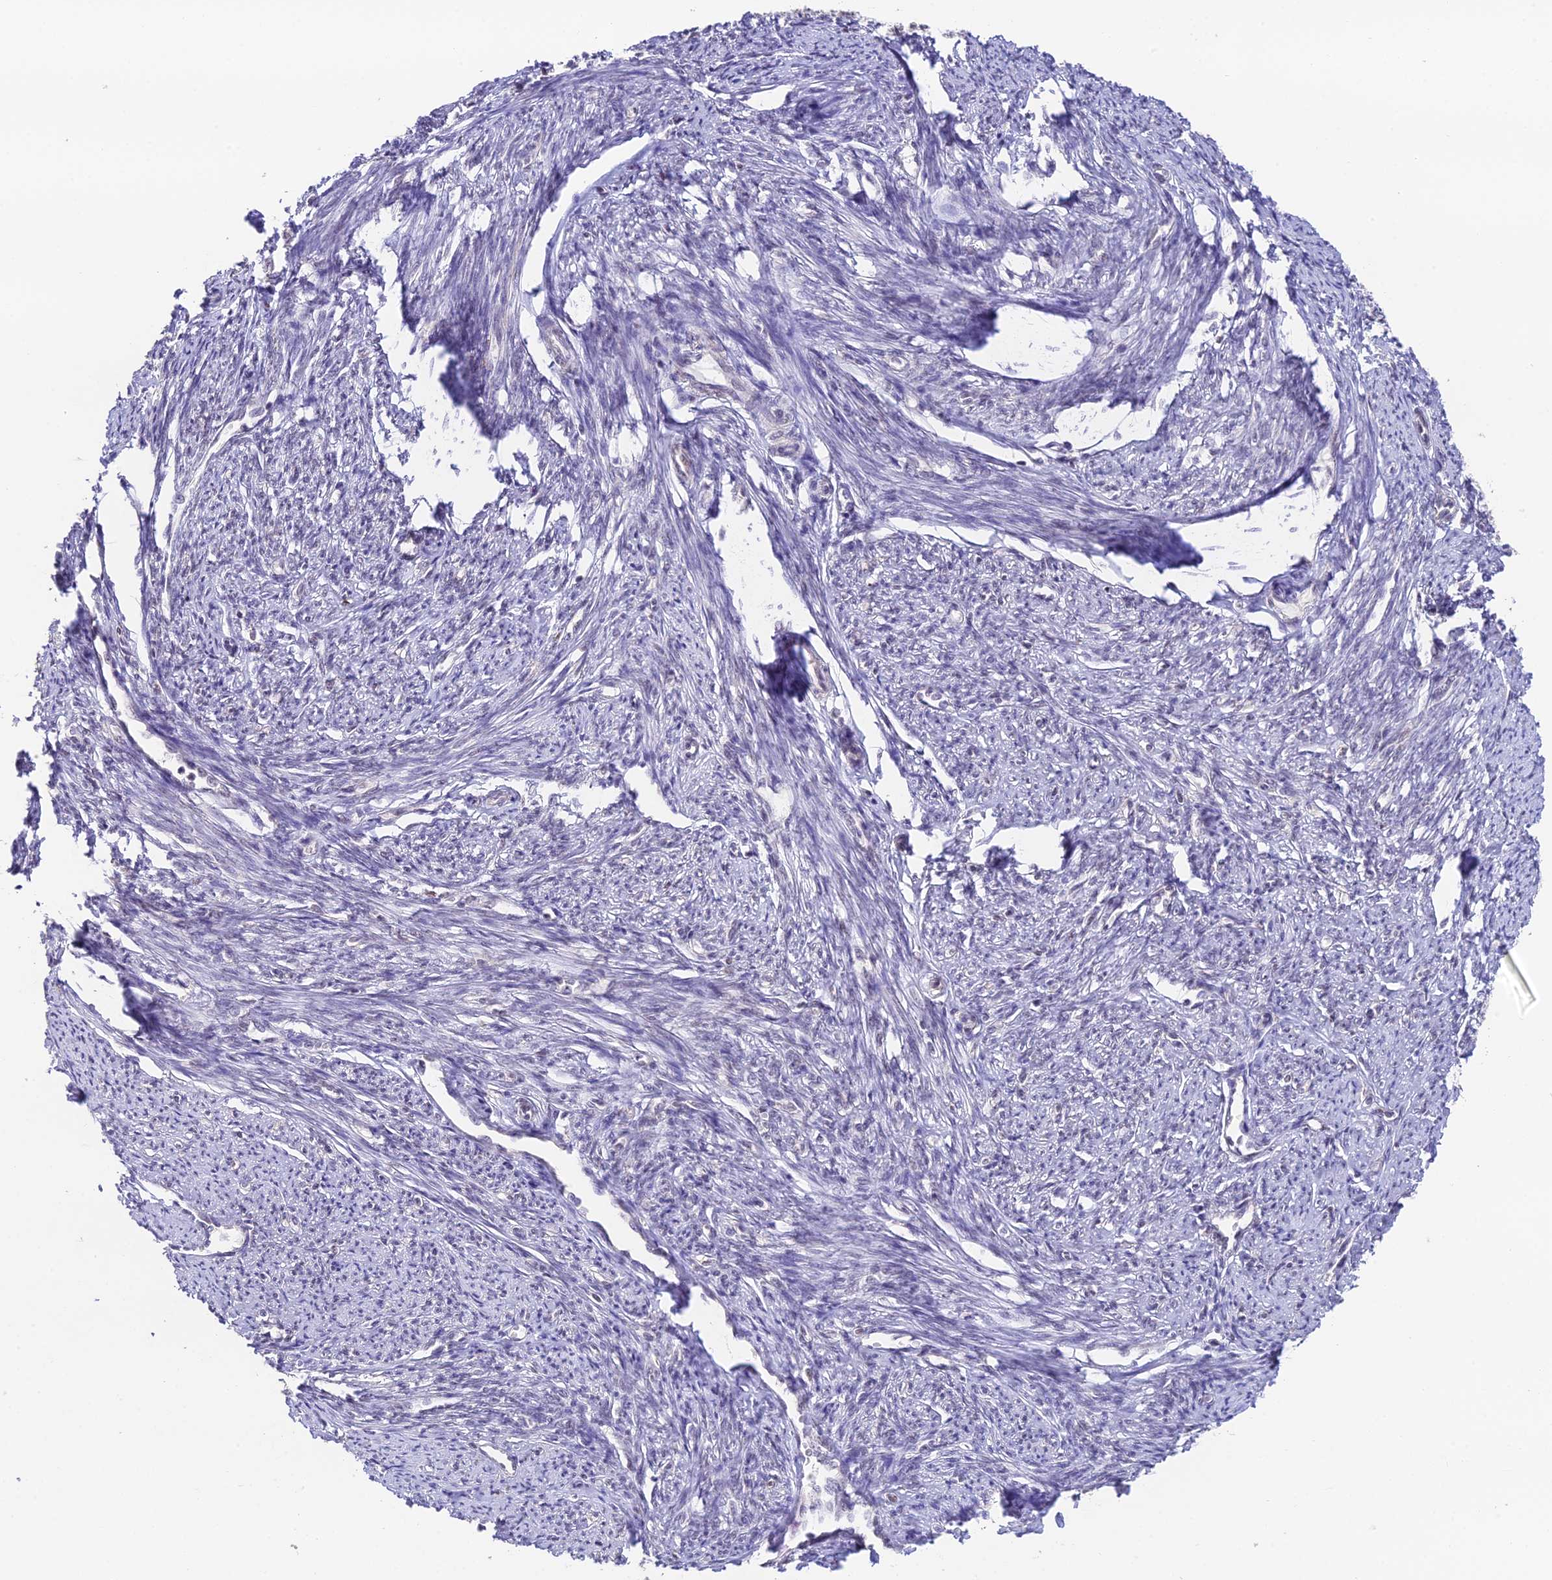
{"staining": {"intensity": "moderate", "quantity": "25%-75%", "location": "nuclear"}, "tissue": "smooth muscle", "cell_type": "Smooth muscle cells", "image_type": "normal", "snomed": [{"axis": "morphology", "description": "Normal tissue, NOS"}, {"axis": "topography", "description": "Smooth muscle"}, {"axis": "topography", "description": "Uterus"}], "caption": "Immunohistochemical staining of normal smooth muscle demonstrates moderate nuclear protein positivity in about 25%-75% of smooth muscle cells.", "gene": "THOC7", "patient": {"sex": "female", "age": 59}}